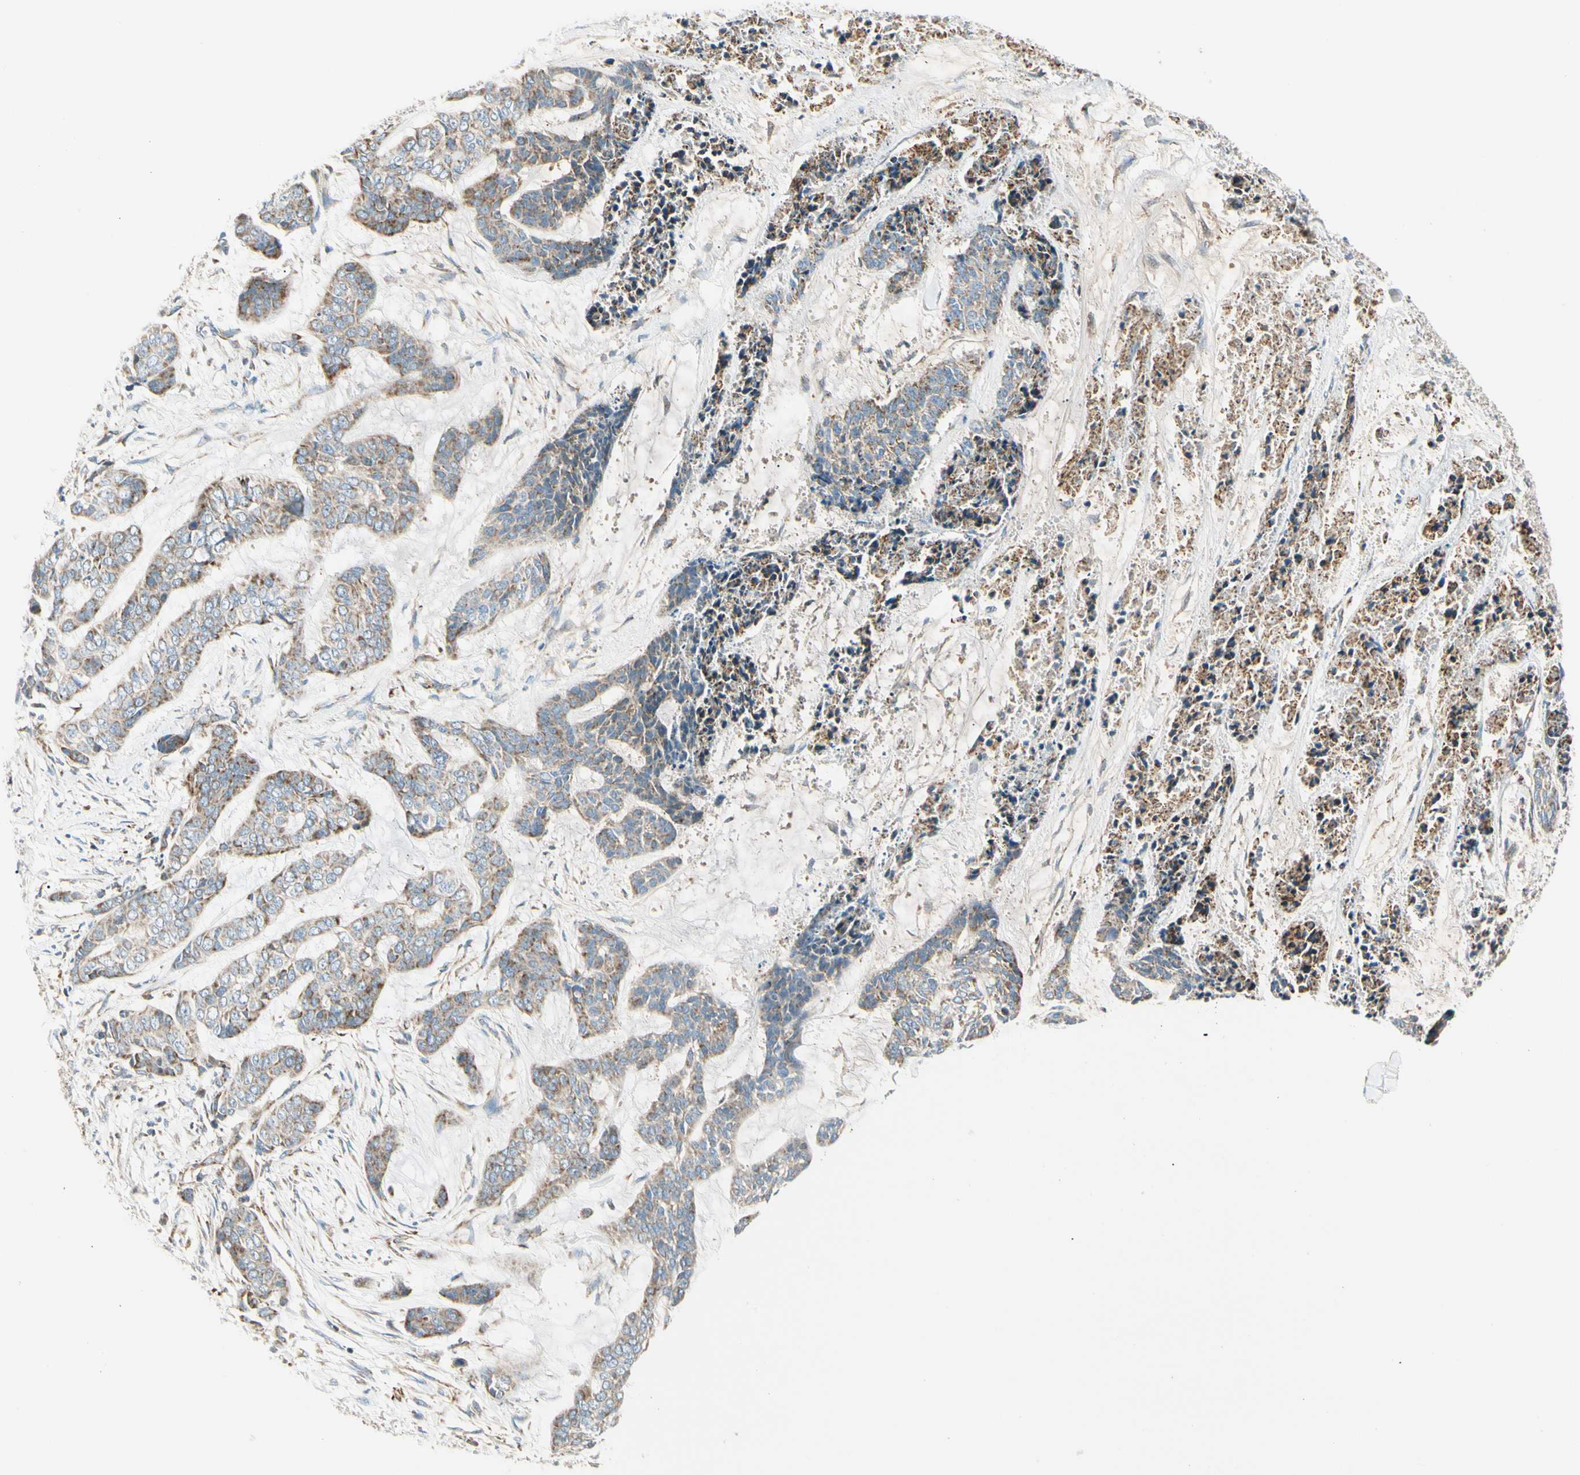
{"staining": {"intensity": "weak", "quantity": ">75%", "location": "cytoplasmic/membranous"}, "tissue": "skin cancer", "cell_type": "Tumor cells", "image_type": "cancer", "snomed": [{"axis": "morphology", "description": "Basal cell carcinoma"}, {"axis": "topography", "description": "Skin"}], "caption": "The immunohistochemical stain labels weak cytoplasmic/membranous positivity in tumor cells of skin basal cell carcinoma tissue.", "gene": "TBC1D10A", "patient": {"sex": "female", "age": 64}}